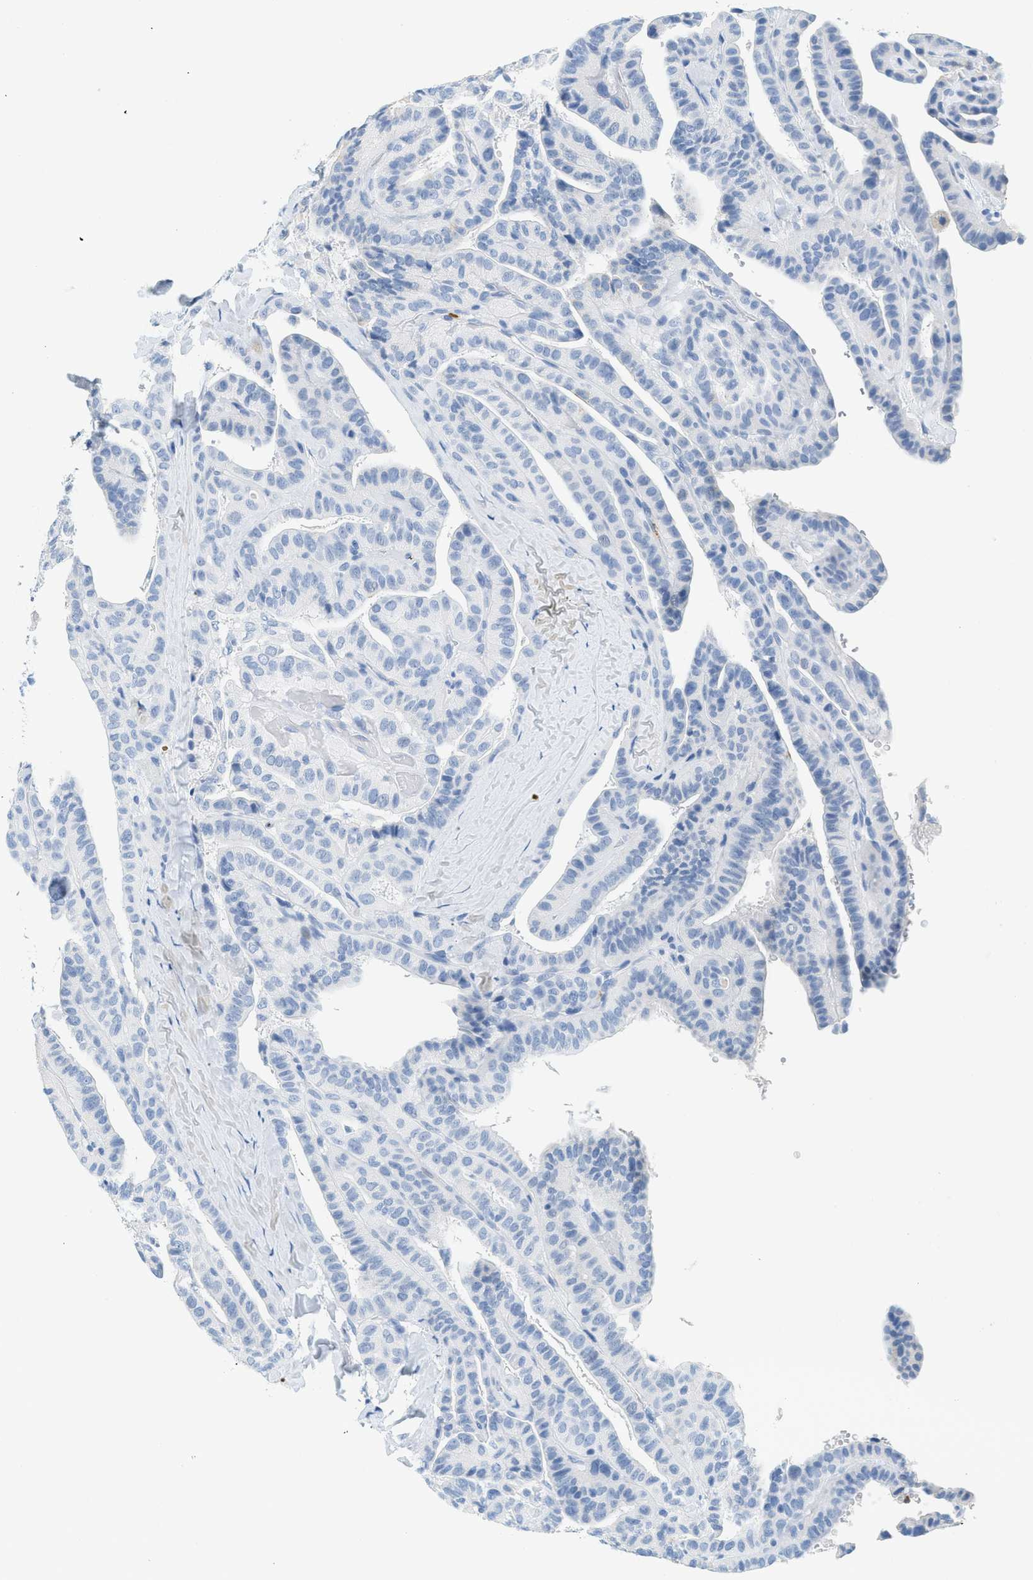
{"staining": {"intensity": "negative", "quantity": "none", "location": "none"}, "tissue": "thyroid cancer", "cell_type": "Tumor cells", "image_type": "cancer", "snomed": [{"axis": "morphology", "description": "Papillary adenocarcinoma, NOS"}, {"axis": "topography", "description": "Thyroid gland"}], "caption": "Thyroid cancer stained for a protein using immunohistochemistry (IHC) exhibits no expression tumor cells.", "gene": "LCN2", "patient": {"sex": "male", "age": 77}}